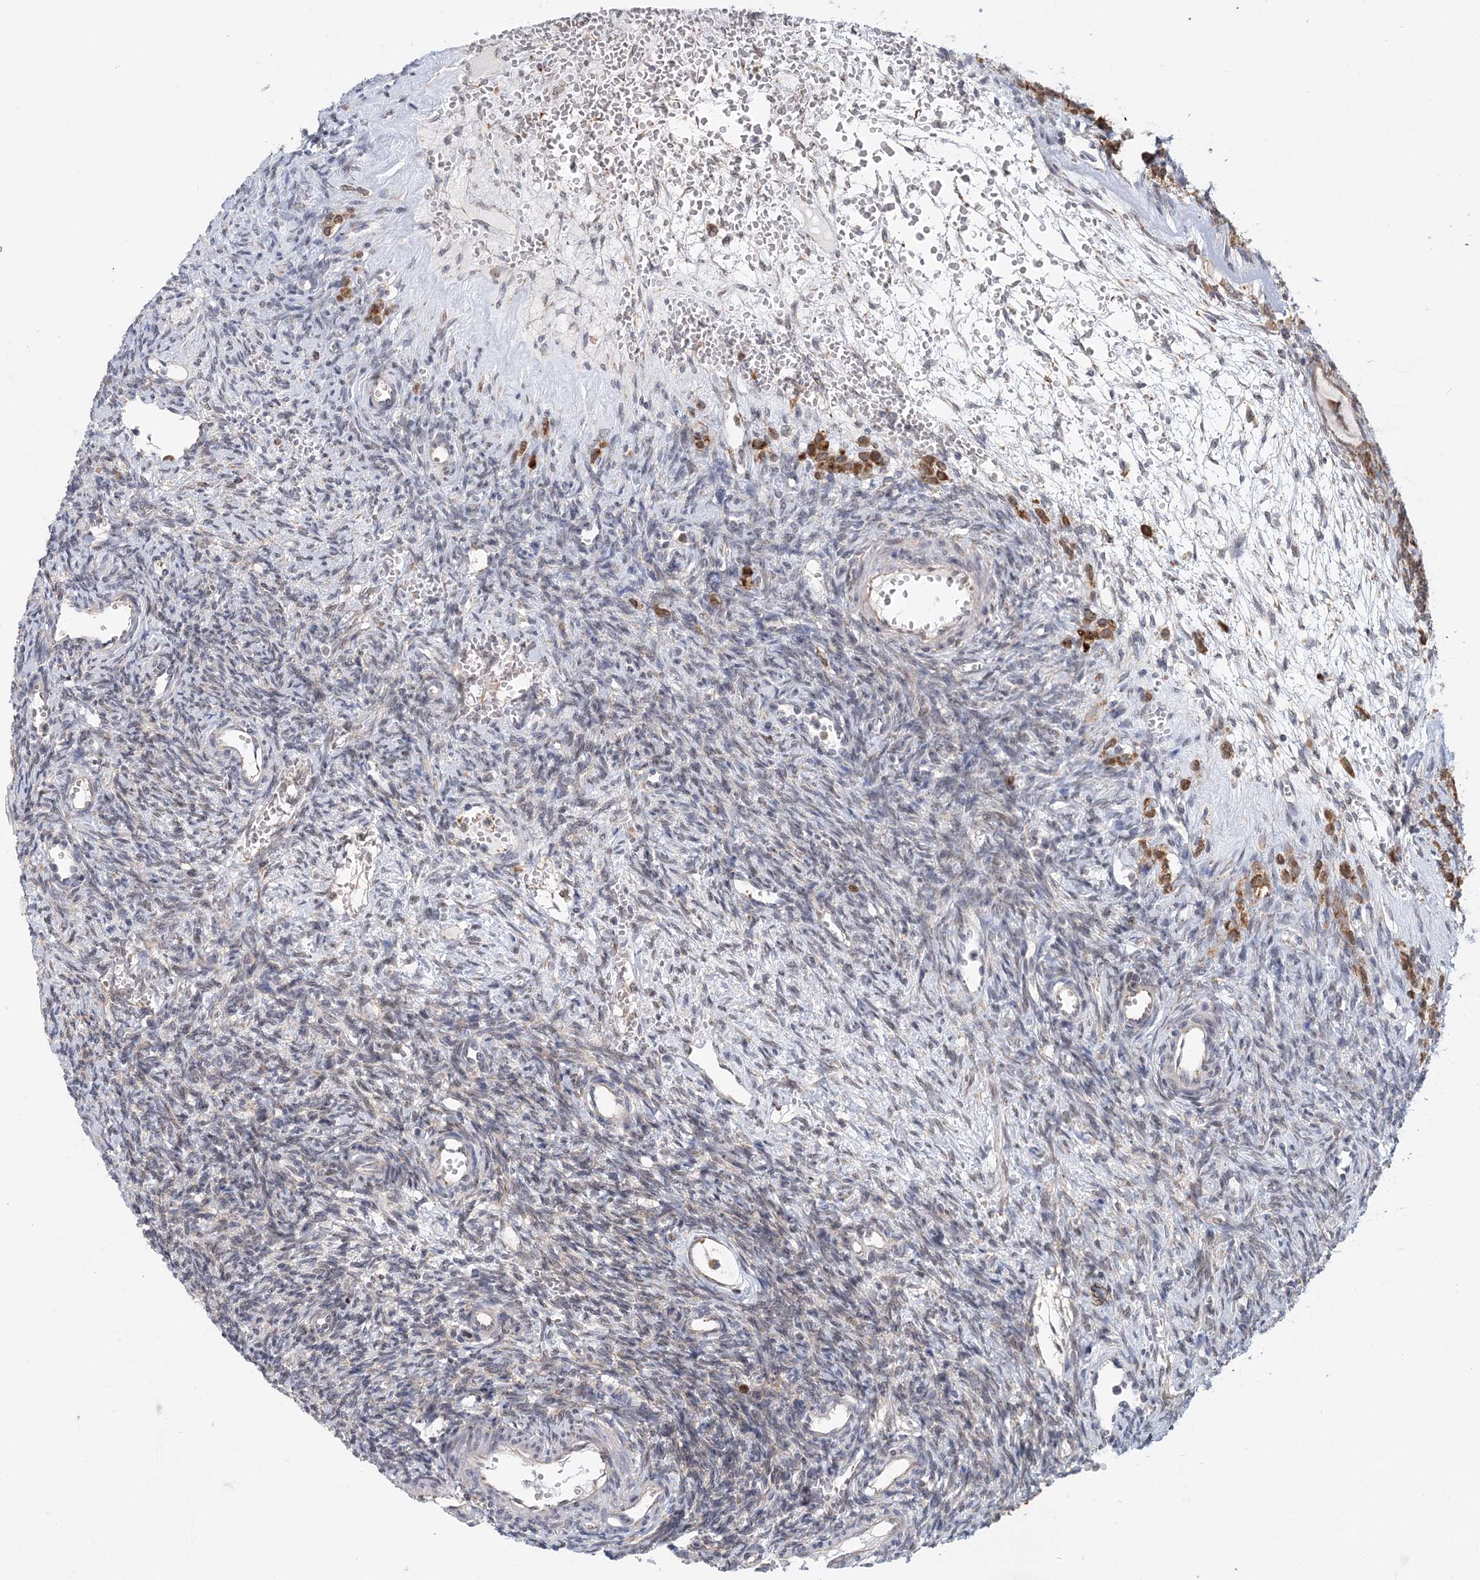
{"staining": {"intensity": "negative", "quantity": "none", "location": "none"}, "tissue": "ovary", "cell_type": "Ovarian stroma cells", "image_type": "normal", "snomed": [{"axis": "morphology", "description": "Normal tissue, NOS"}, {"axis": "topography", "description": "Ovary"}], "caption": "Immunohistochemical staining of normal human ovary reveals no significant expression in ovarian stroma cells.", "gene": "PCYOX1L", "patient": {"sex": "female", "age": 39}}